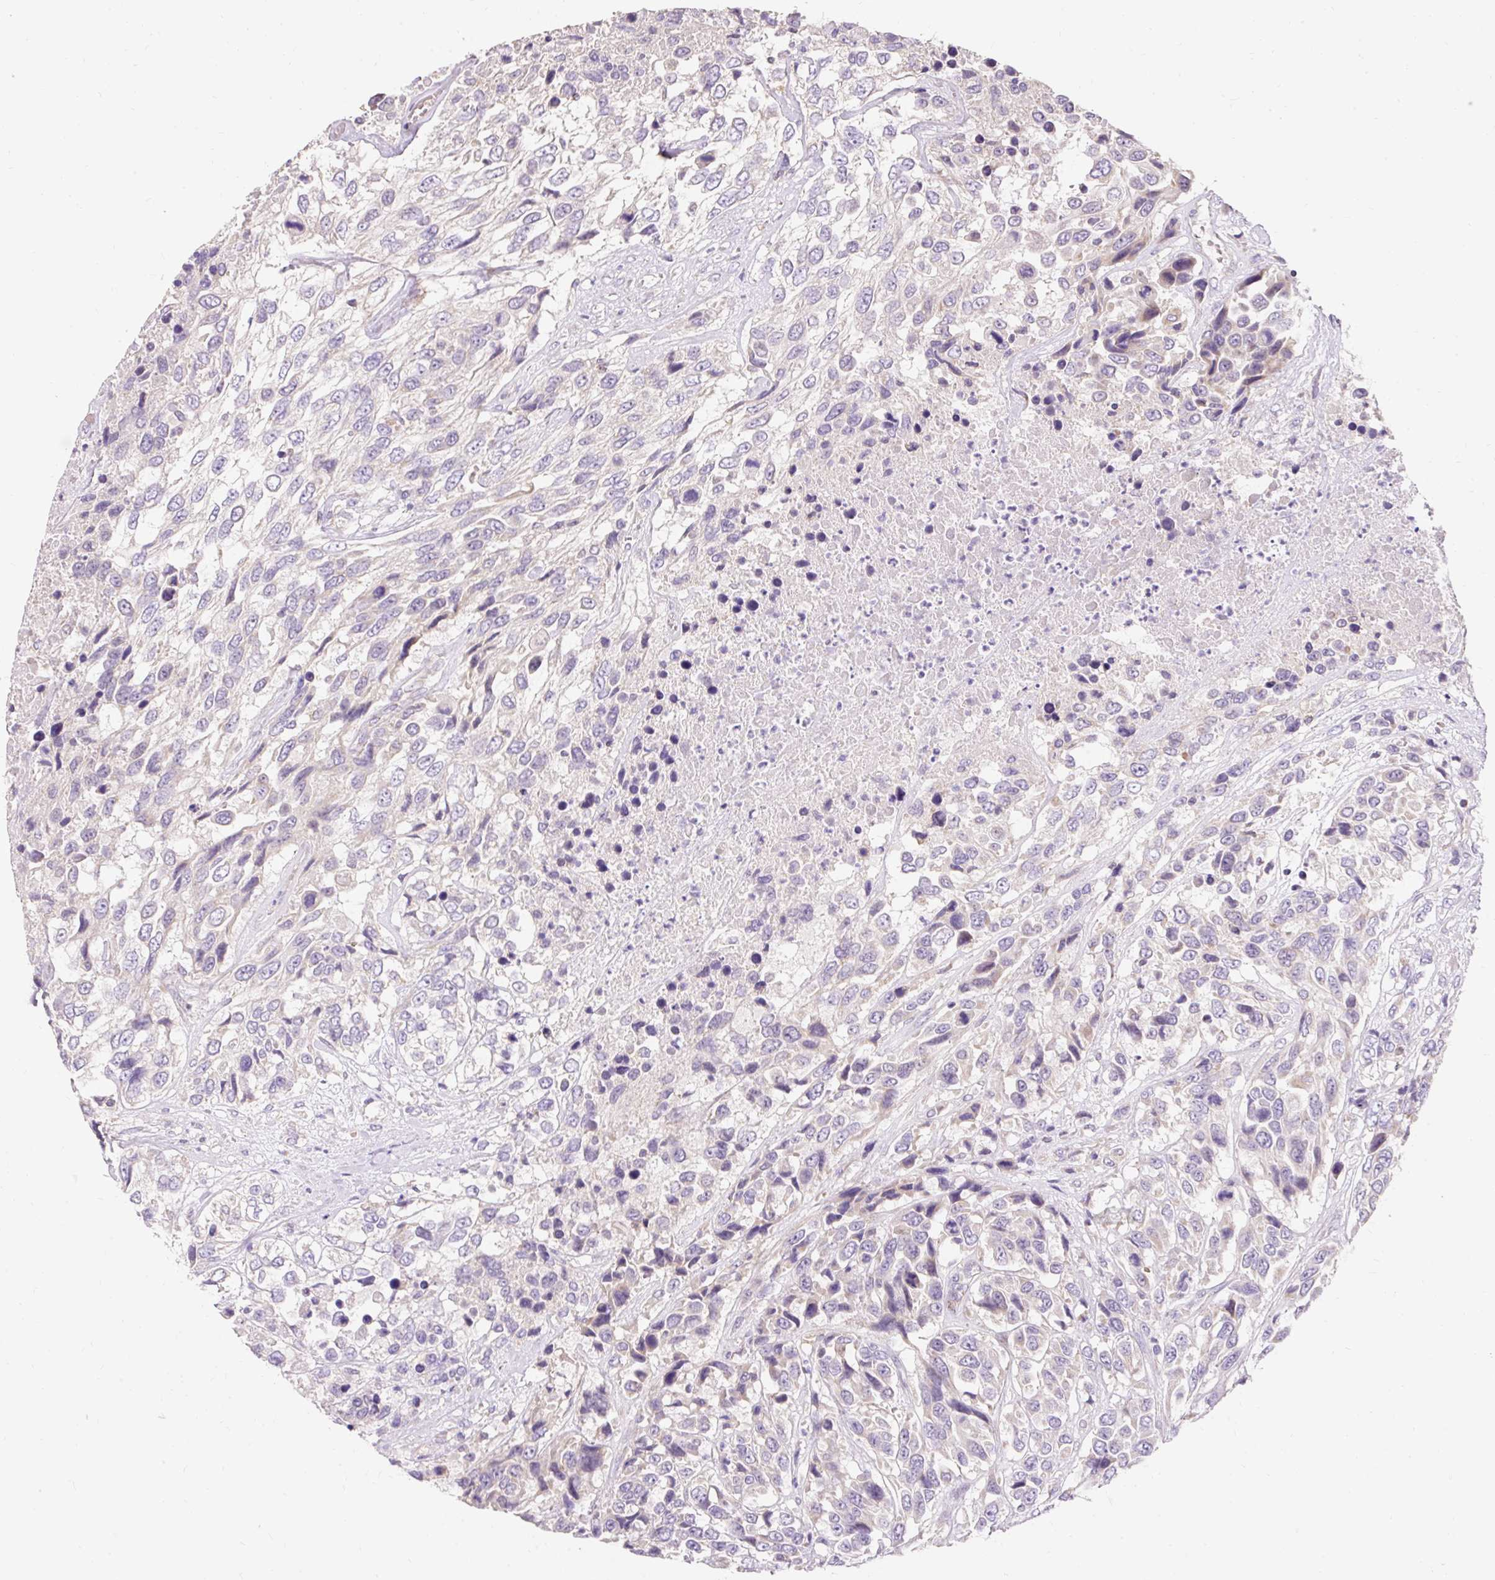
{"staining": {"intensity": "negative", "quantity": "none", "location": "none"}, "tissue": "urothelial cancer", "cell_type": "Tumor cells", "image_type": "cancer", "snomed": [{"axis": "morphology", "description": "Urothelial carcinoma, High grade"}, {"axis": "topography", "description": "Urinary bladder"}], "caption": "The photomicrograph shows no significant staining in tumor cells of high-grade urothelial carcinoma.", "gene": "PMAIP1", "patient": {"sex": "female", "age": 70}}